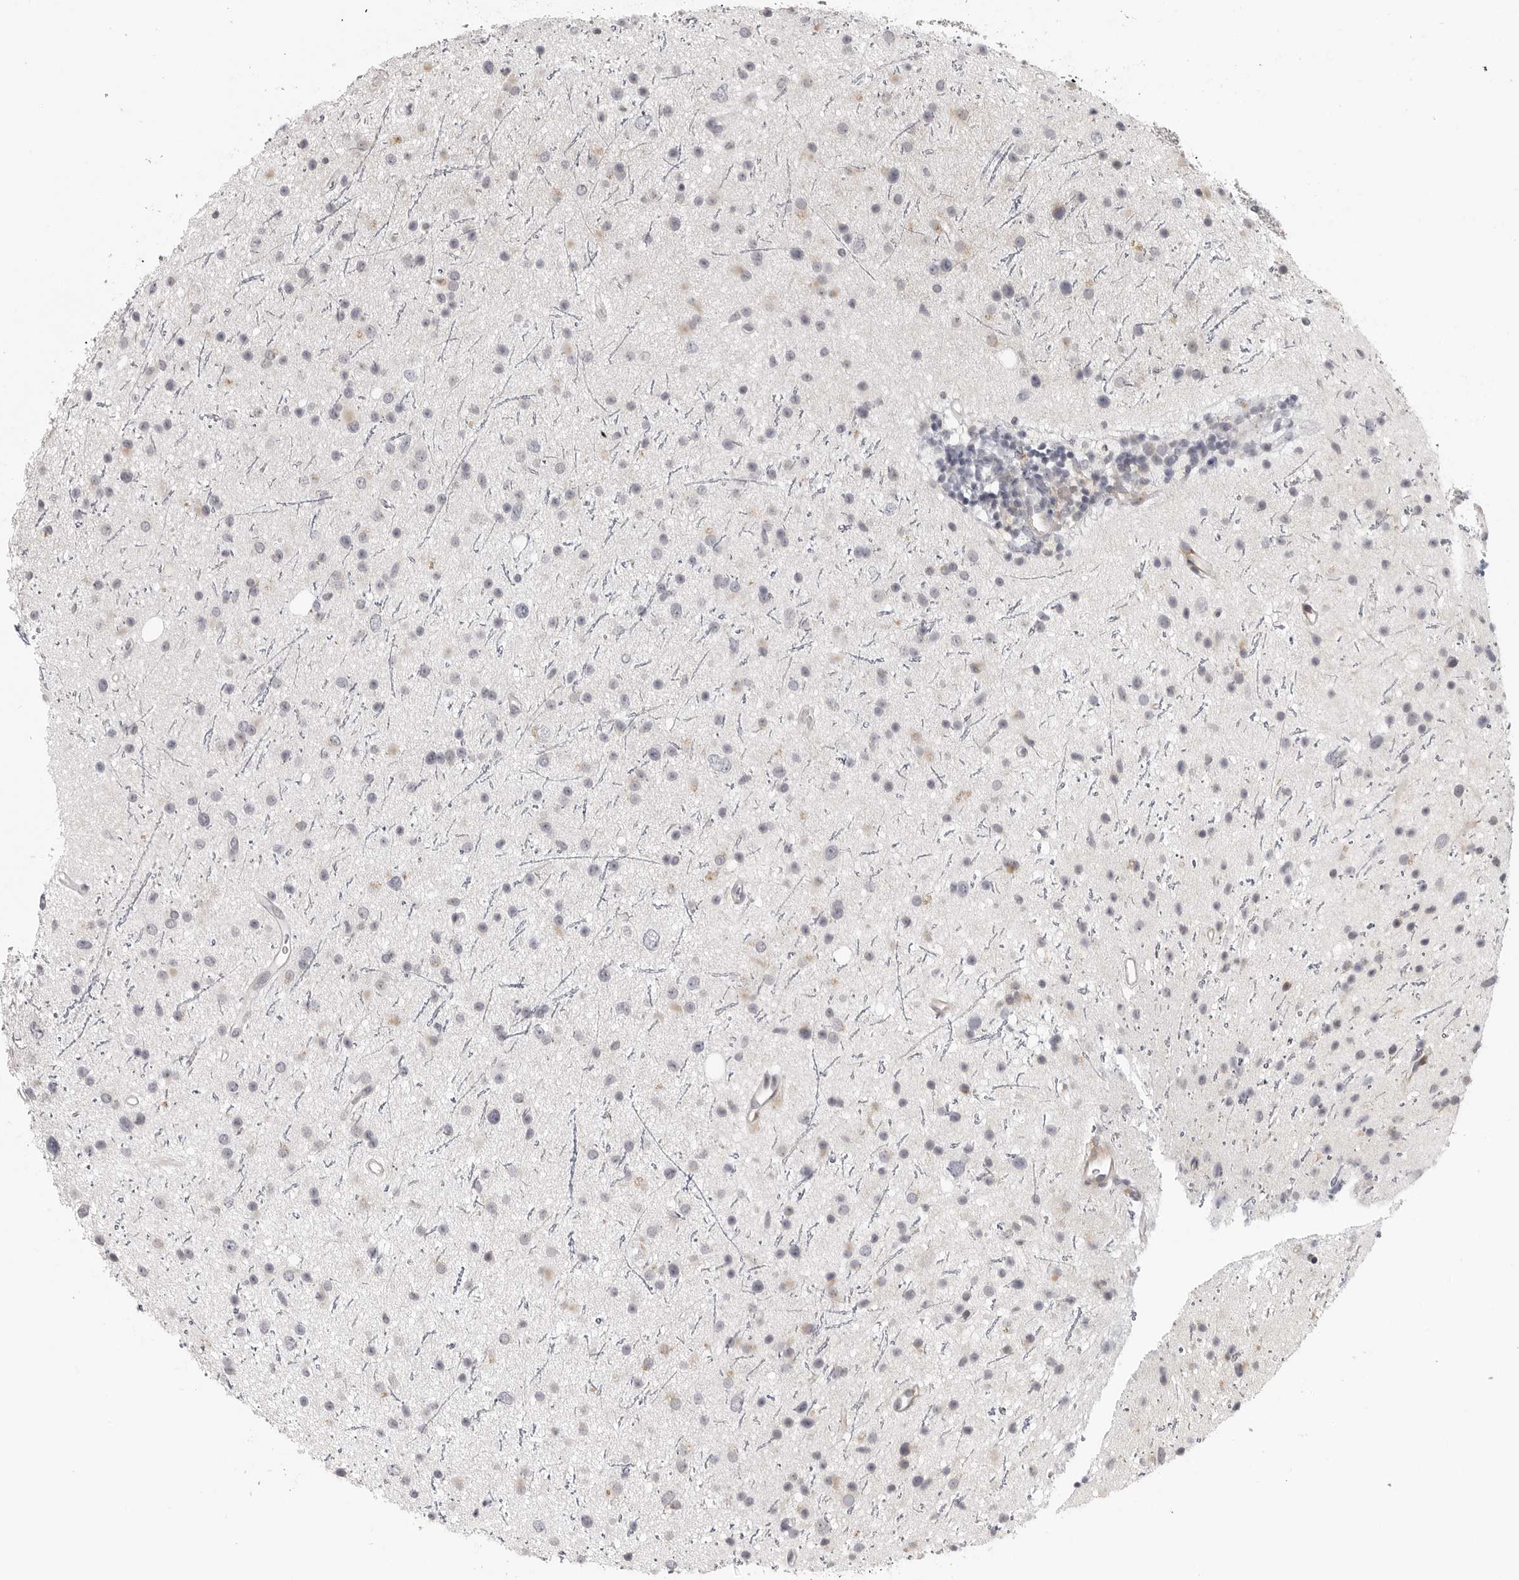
{"staining": {"intensity": "weak", "quantity": "<25%", "location": "cytoplasmic/membranous"}, "tissue": "glioma", "cell_type": "Tumor cells", "image_type": "cancer", "snomed": [{"axis": "morphology", "description": "Glioma, malignant, Low grade"}, {"axis": "topography", "description": "Cerebral cortex"}], "caption": "Tumor cells are negative for protein expression in human malignant glioma (low-grade).", "gene": "IDO1", "patient": {"sex": "female", "age": 39}}